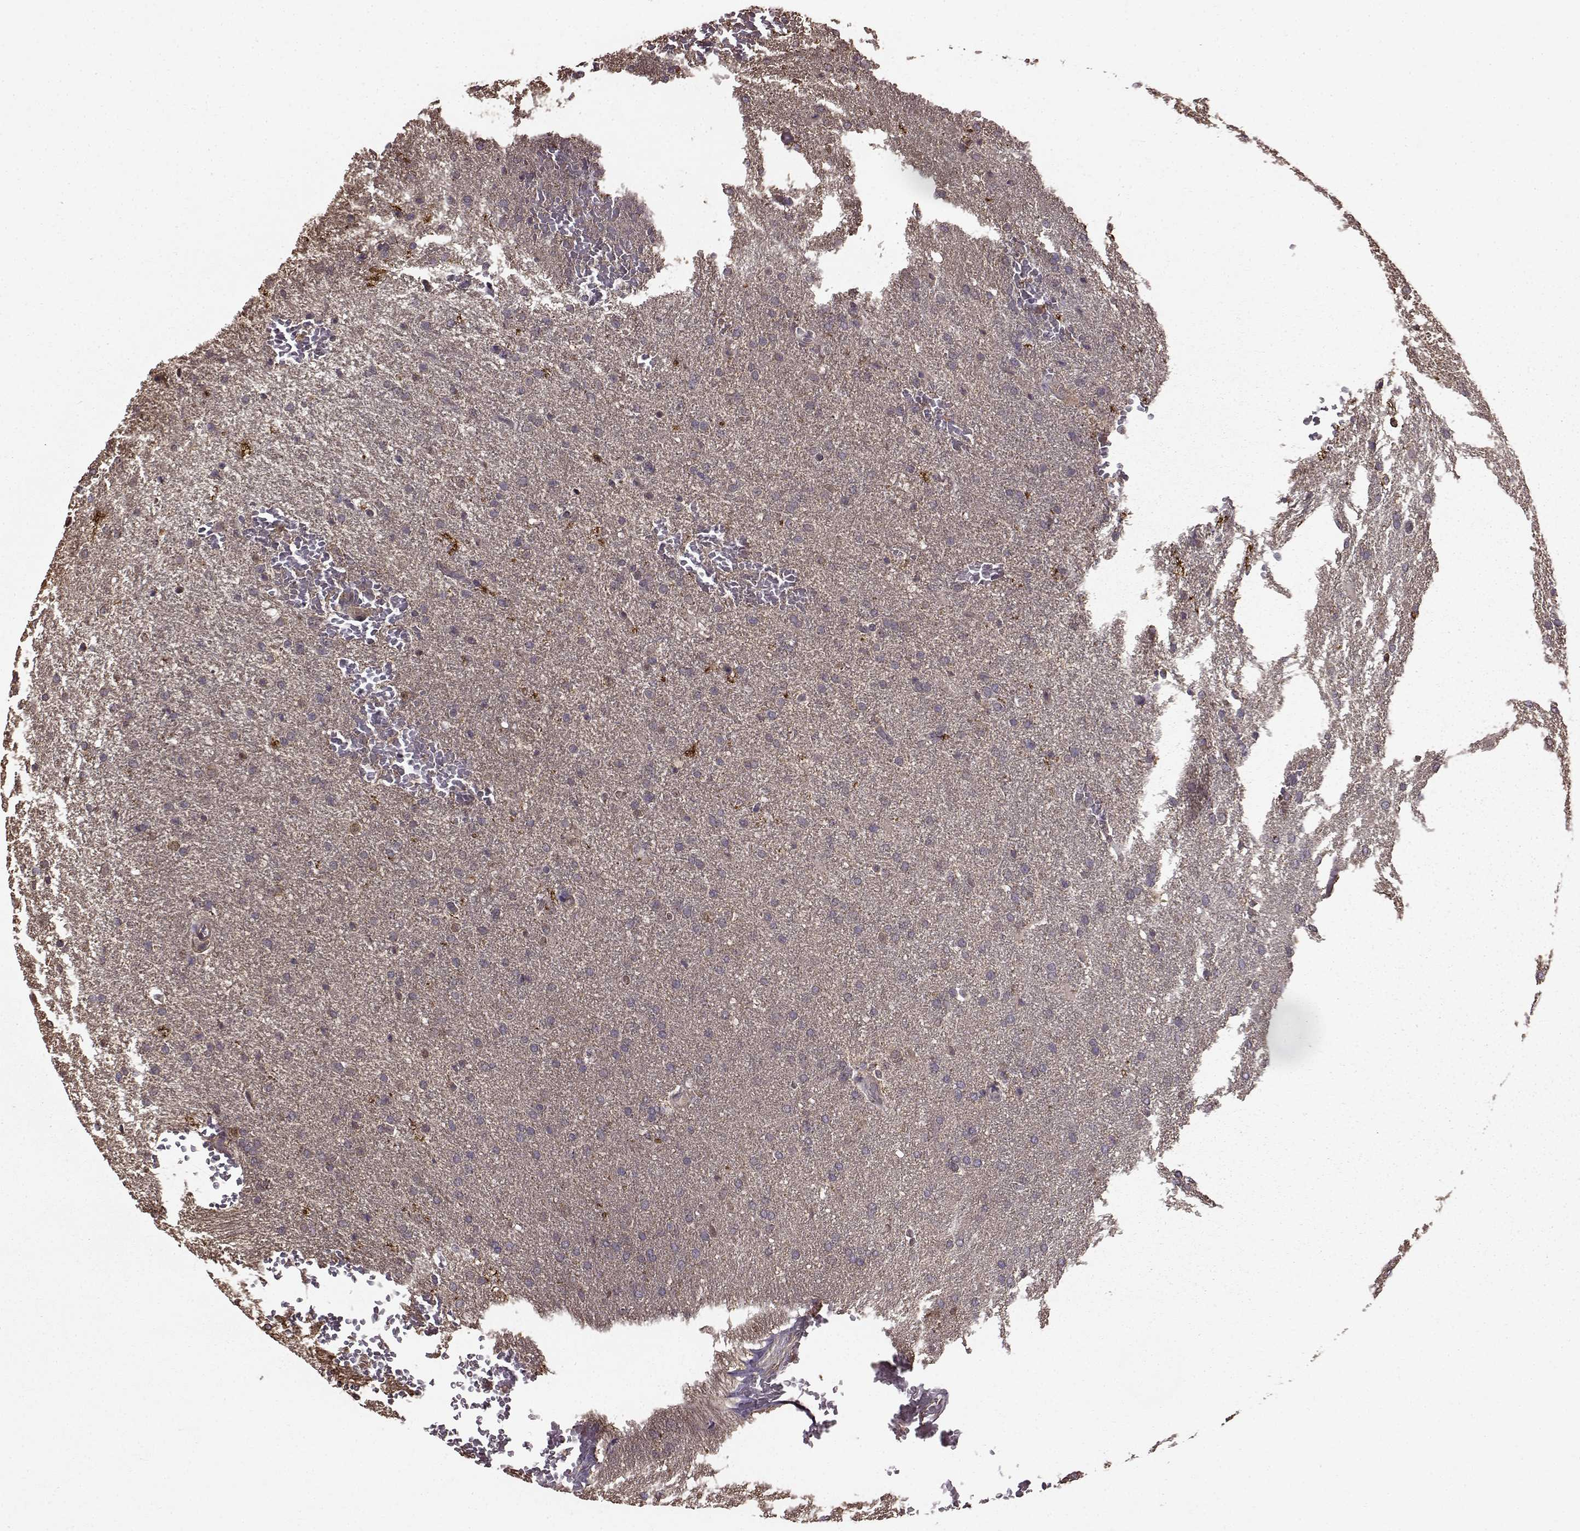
{"staining": {"intensity": "negative", "quantity": "none", "location": "none"}, "tissue": "glioma", "cell_type": "Tumor cells", "image_type": "cancer", "snomed": [{"axis": "morphology", "description": "Glioma, malignant, High grade"}, {"axis": "topography", "description": "Brain"}], "caption": "This is an IHC histopathology image of human glioma. There is no staining in tumor cells.", "gene": "NME1-NME2", "patient": {"sex": "male", "age": 68}}